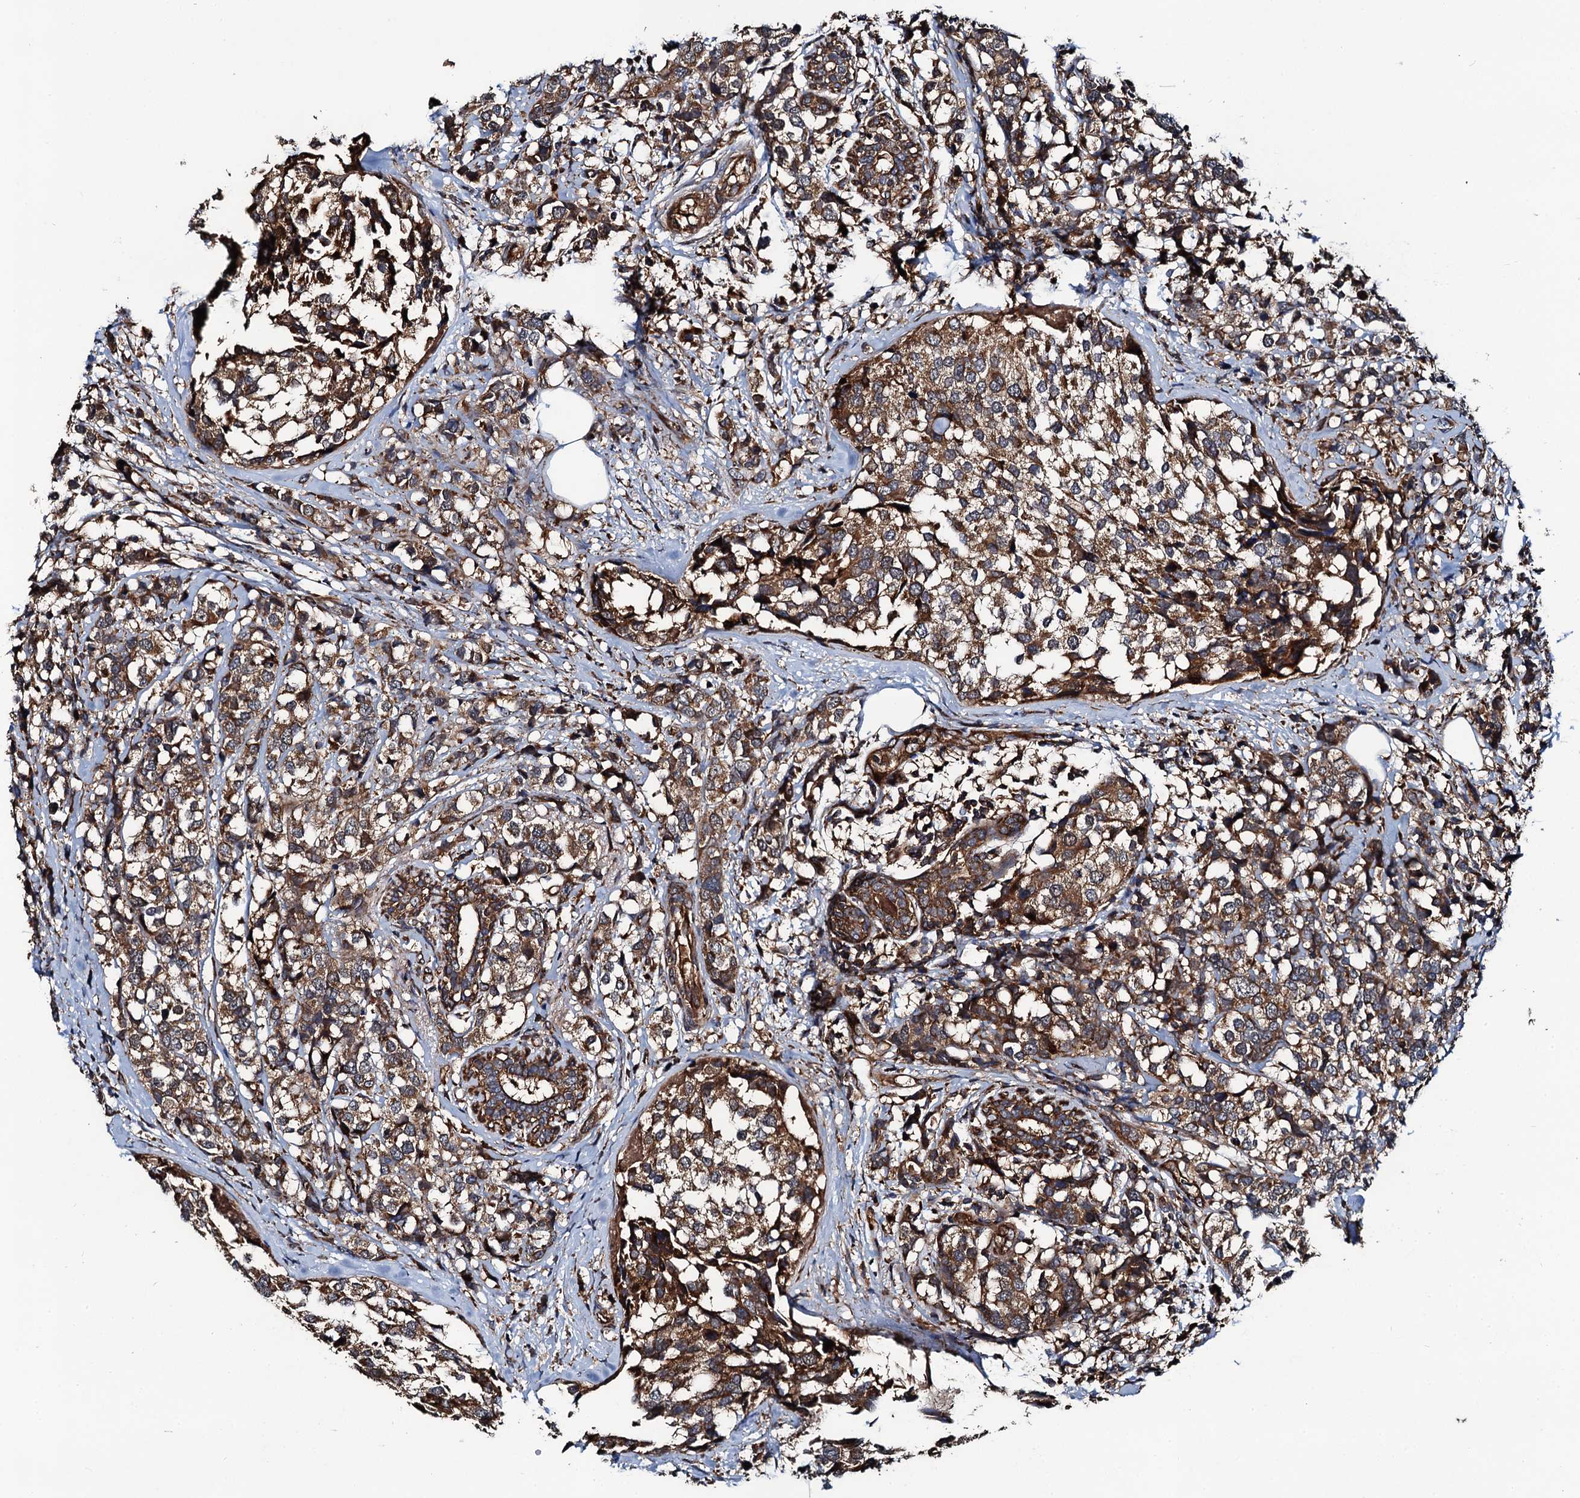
{"staining": {"intensity": "strong", "quantity": ">75%", "location": "cytoplasmic/membranous"}, "tissue": "breast cancer", "cell_type": "Tumor cells", "image_type": "cancer", "snomed": [{"axis": "morphology", "description": "Lobular carcinoma"}, {"axis": "topography", "description": "Breast"}], "caption": "Breast lobular carcinoma stained with a brown dye demonstrates strong cytoplasmic/membranous positive staining in about >75% of tumor cells.", "gene": "NEK1", "patient": {"sex": "female", "age": 59}}